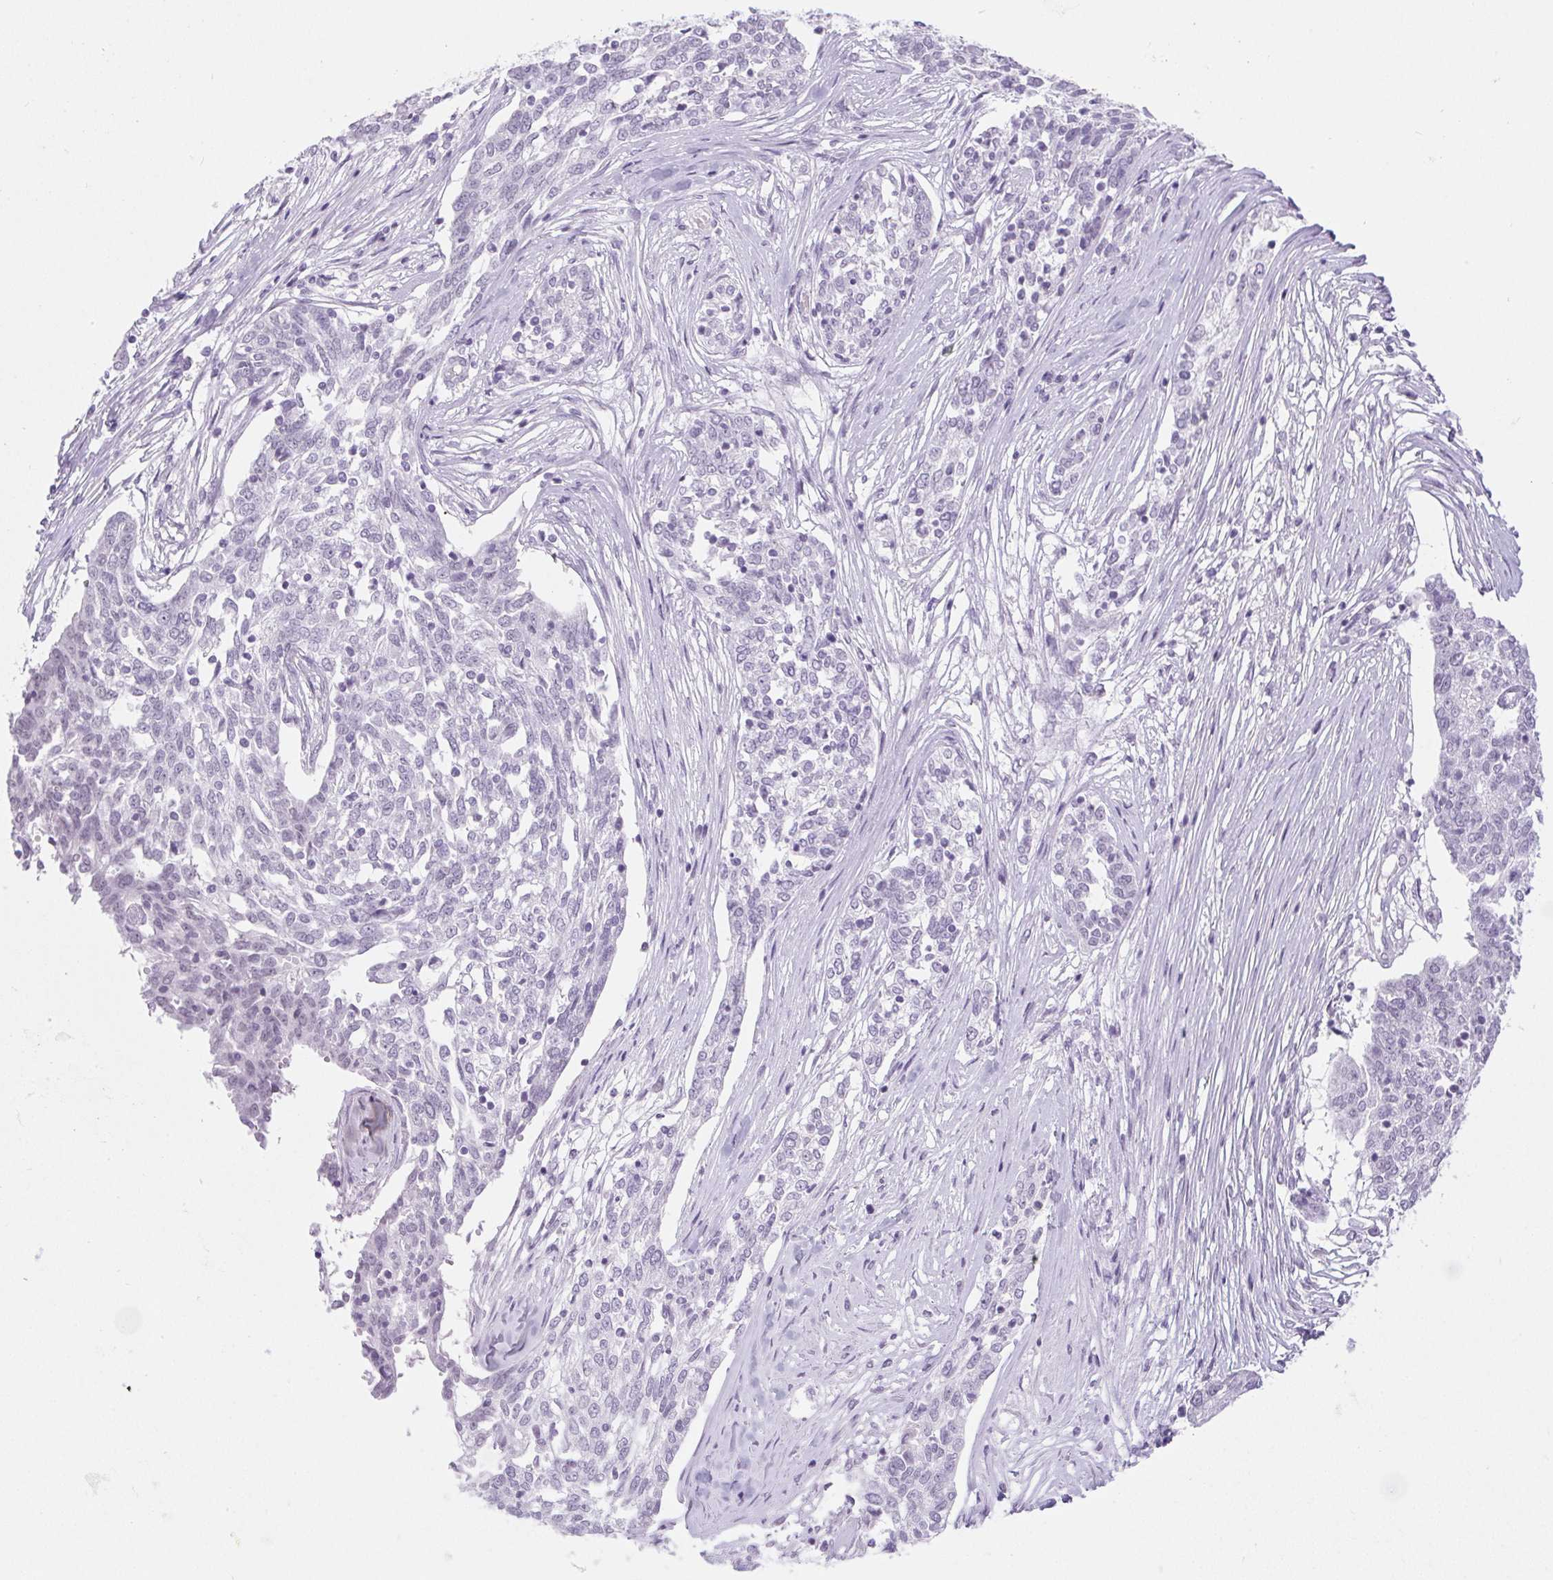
{"staining": {"intensity": "negative", "quantity": "none", "location": "none"}, "tissue": "ovarian cancer", "cell_type": "Tumor cells", "image_type": "cancer", "snomed": [{"axis": "morphology", "description": "Cystadenocarcinoma, serous, NOS"}, {"axis": "topography", "description": "Ovary"}], "caption": "DAB immunohistochemical staining of human ovarian cancer displays no significant staining in tumor cells. (DAB (3,3'-diaminobenzidine) immunohistochemistry visualized using brightfield microscopy, high magnification).", "gene": "BCAS1", "patient": {"sex": "female", "age": 67}}